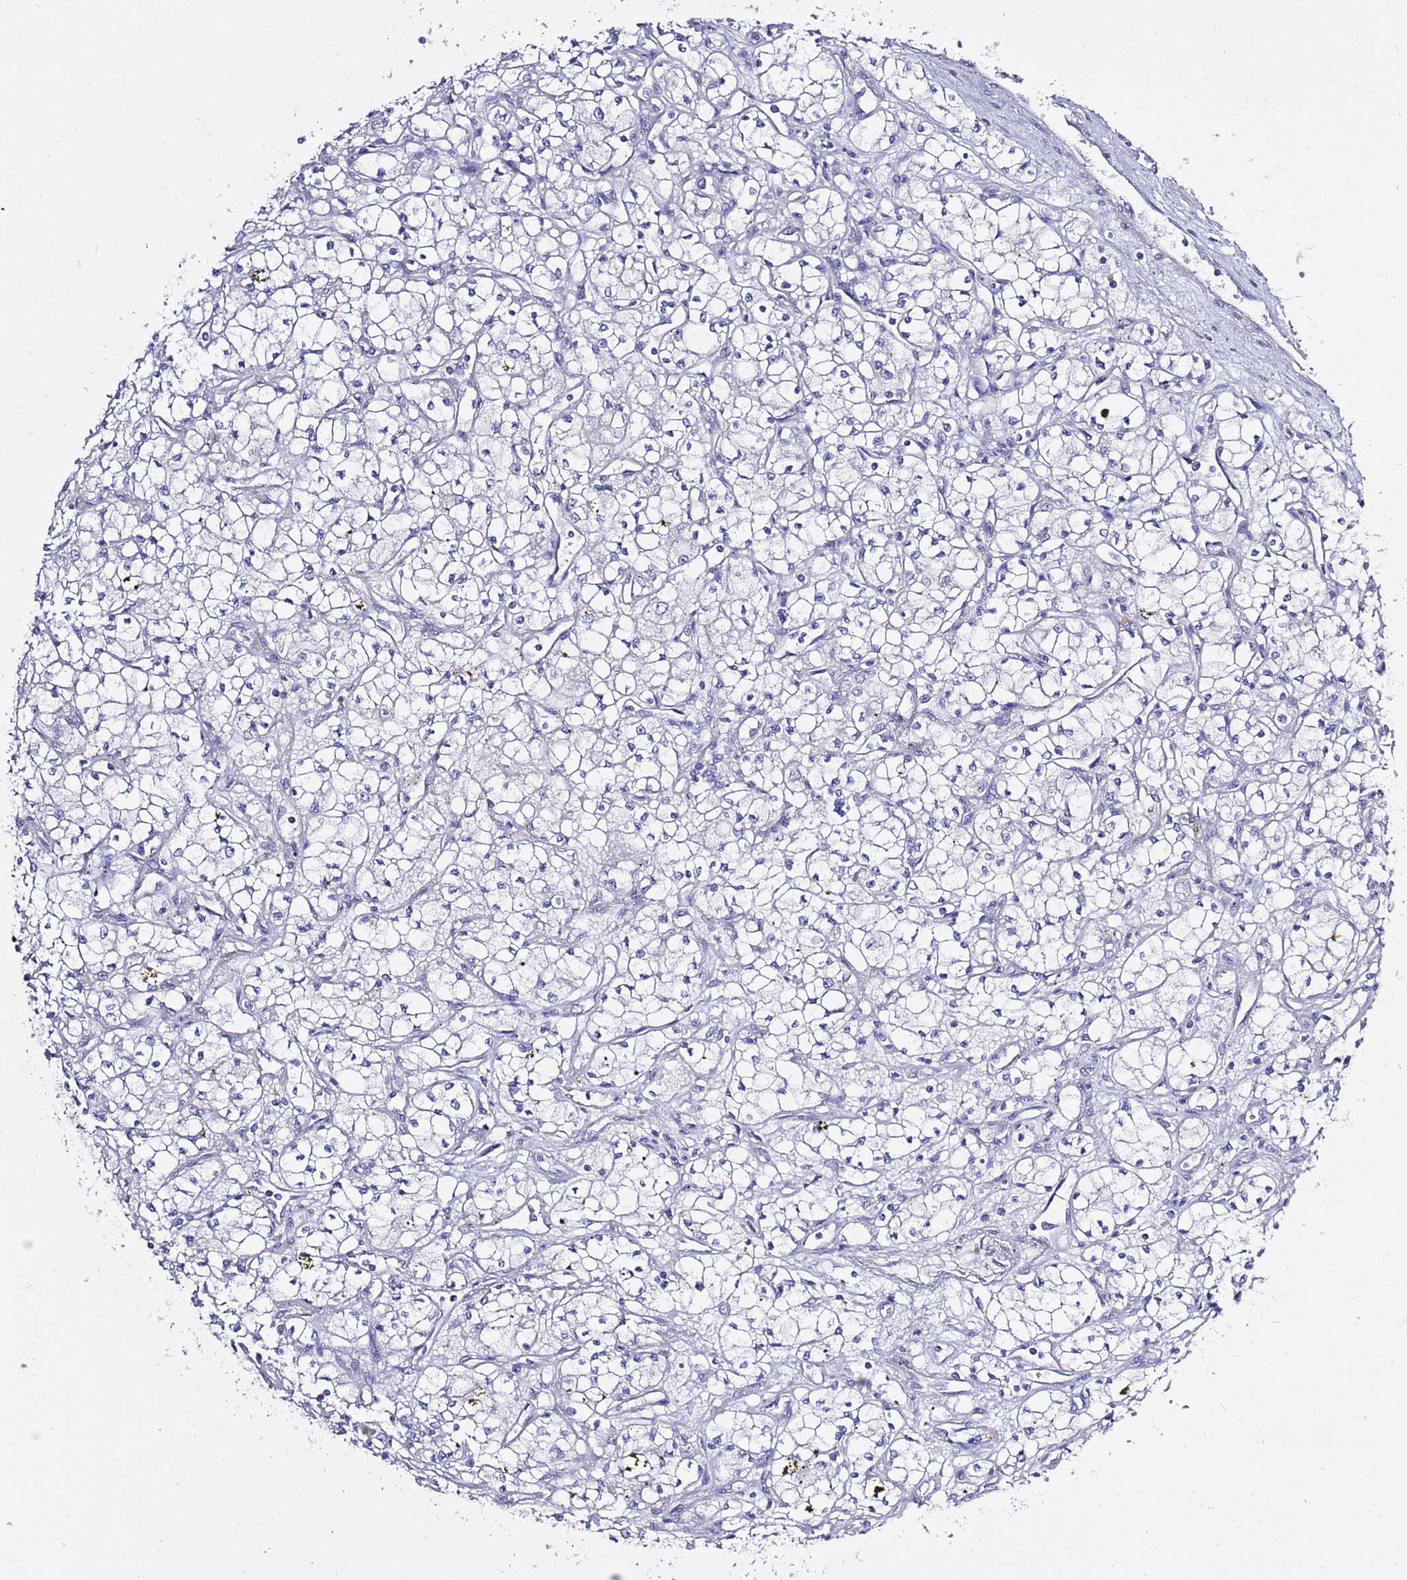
{"staining": {"intensity": "negative", "quantity": "none", "location": "none"}, "tissue": "renal cancer", "cell_type": "Tumor cells", "image_type": "cancer", "snomed": [{"axis": "morphology", "description": "Adenocarcinoma, NOS"}, {"axis": "topography", "description": "Kidney"}], "caption": "Adenocarcinoma (renal) was stained to show a protein in brown. There is no significant expression in tumor cells. The staining is performed using DAB brown chromogen with nuclei counter-stained in using hematoxylin.", "gene": "RFK", "patient": {"sex": "male", "age": 59}}